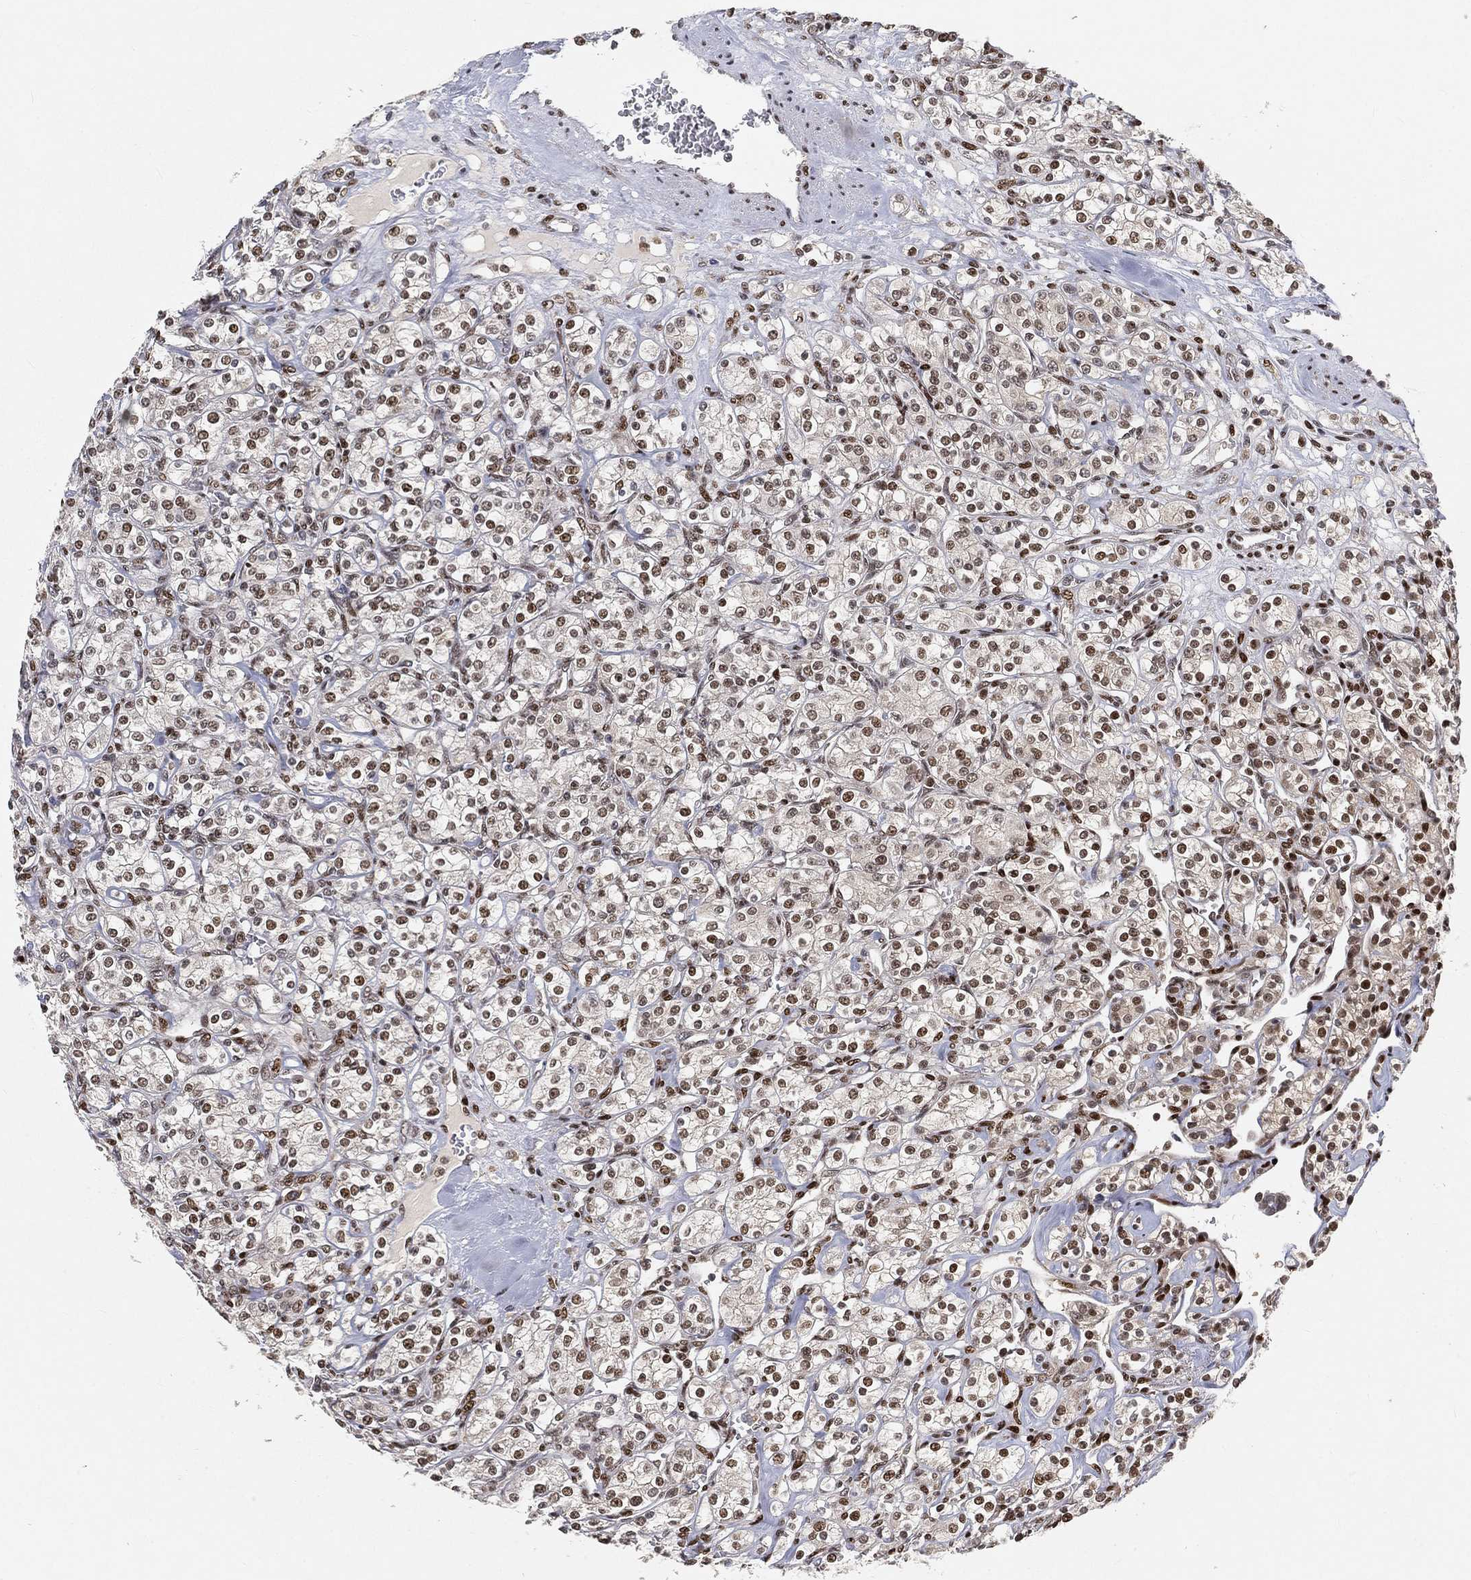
{"staining": {"intensity": "moderate", "quantity": "25%-75%", "location": "nuclear"}, "tissue": "renal cancer", "cell_type": "Tumor cells", "image_type": "cancer", "snomed": [{"axis": "morphology", "description": "Adenocarcinoma, NOS"}, {"axis": "topography", "description": "Kidney"}], "caption": "Approximately 25%-75% of tumor cells in human renal cancer reveal moderate nuclear protein expression as visualized by brown immunohistochemical staining.", "gene": "CRTC3", "patient": {"sex": "male", "age": 77}}